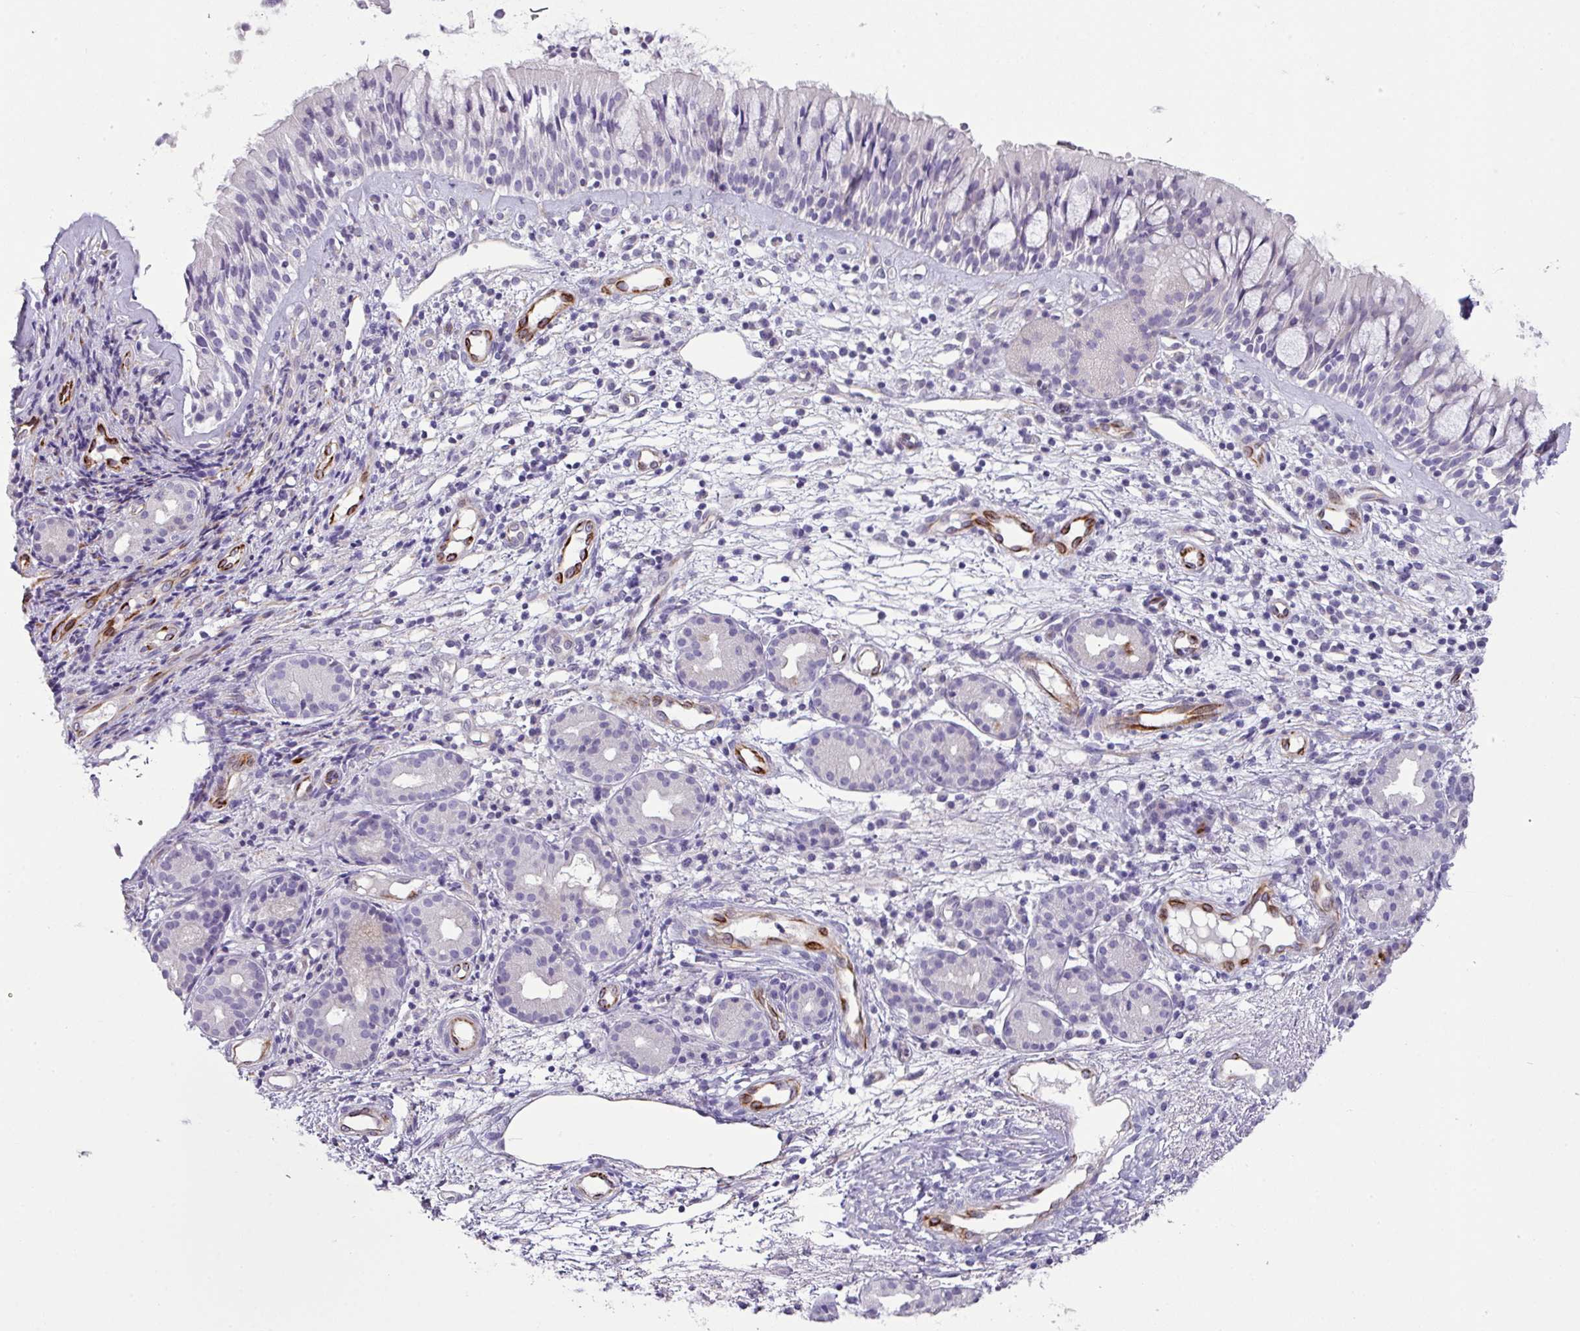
{"staining": {"intensity": "negative", "quantity": "none", "location": "none"}, "tissue": "nasopharynx", "cell_type": "Respiratory epithelial cells", "image_type": "normal", "snomed": [{"axis": "morphology", "description": "Normal tissue, NOS"}, {"axis": "topography", "description": "Nasopharynx"}], "caption": "Immunohistochemistry (IHC) image of unremarkable nasopharynx: human nasopharynx stained with DAB (3,3'-diaminobenzidine) exhibits no significant protein positivity in respiratory epithelial cells.", "gene": "ENSG00000273748", "patient": {"sex": "female", "age": 62}}